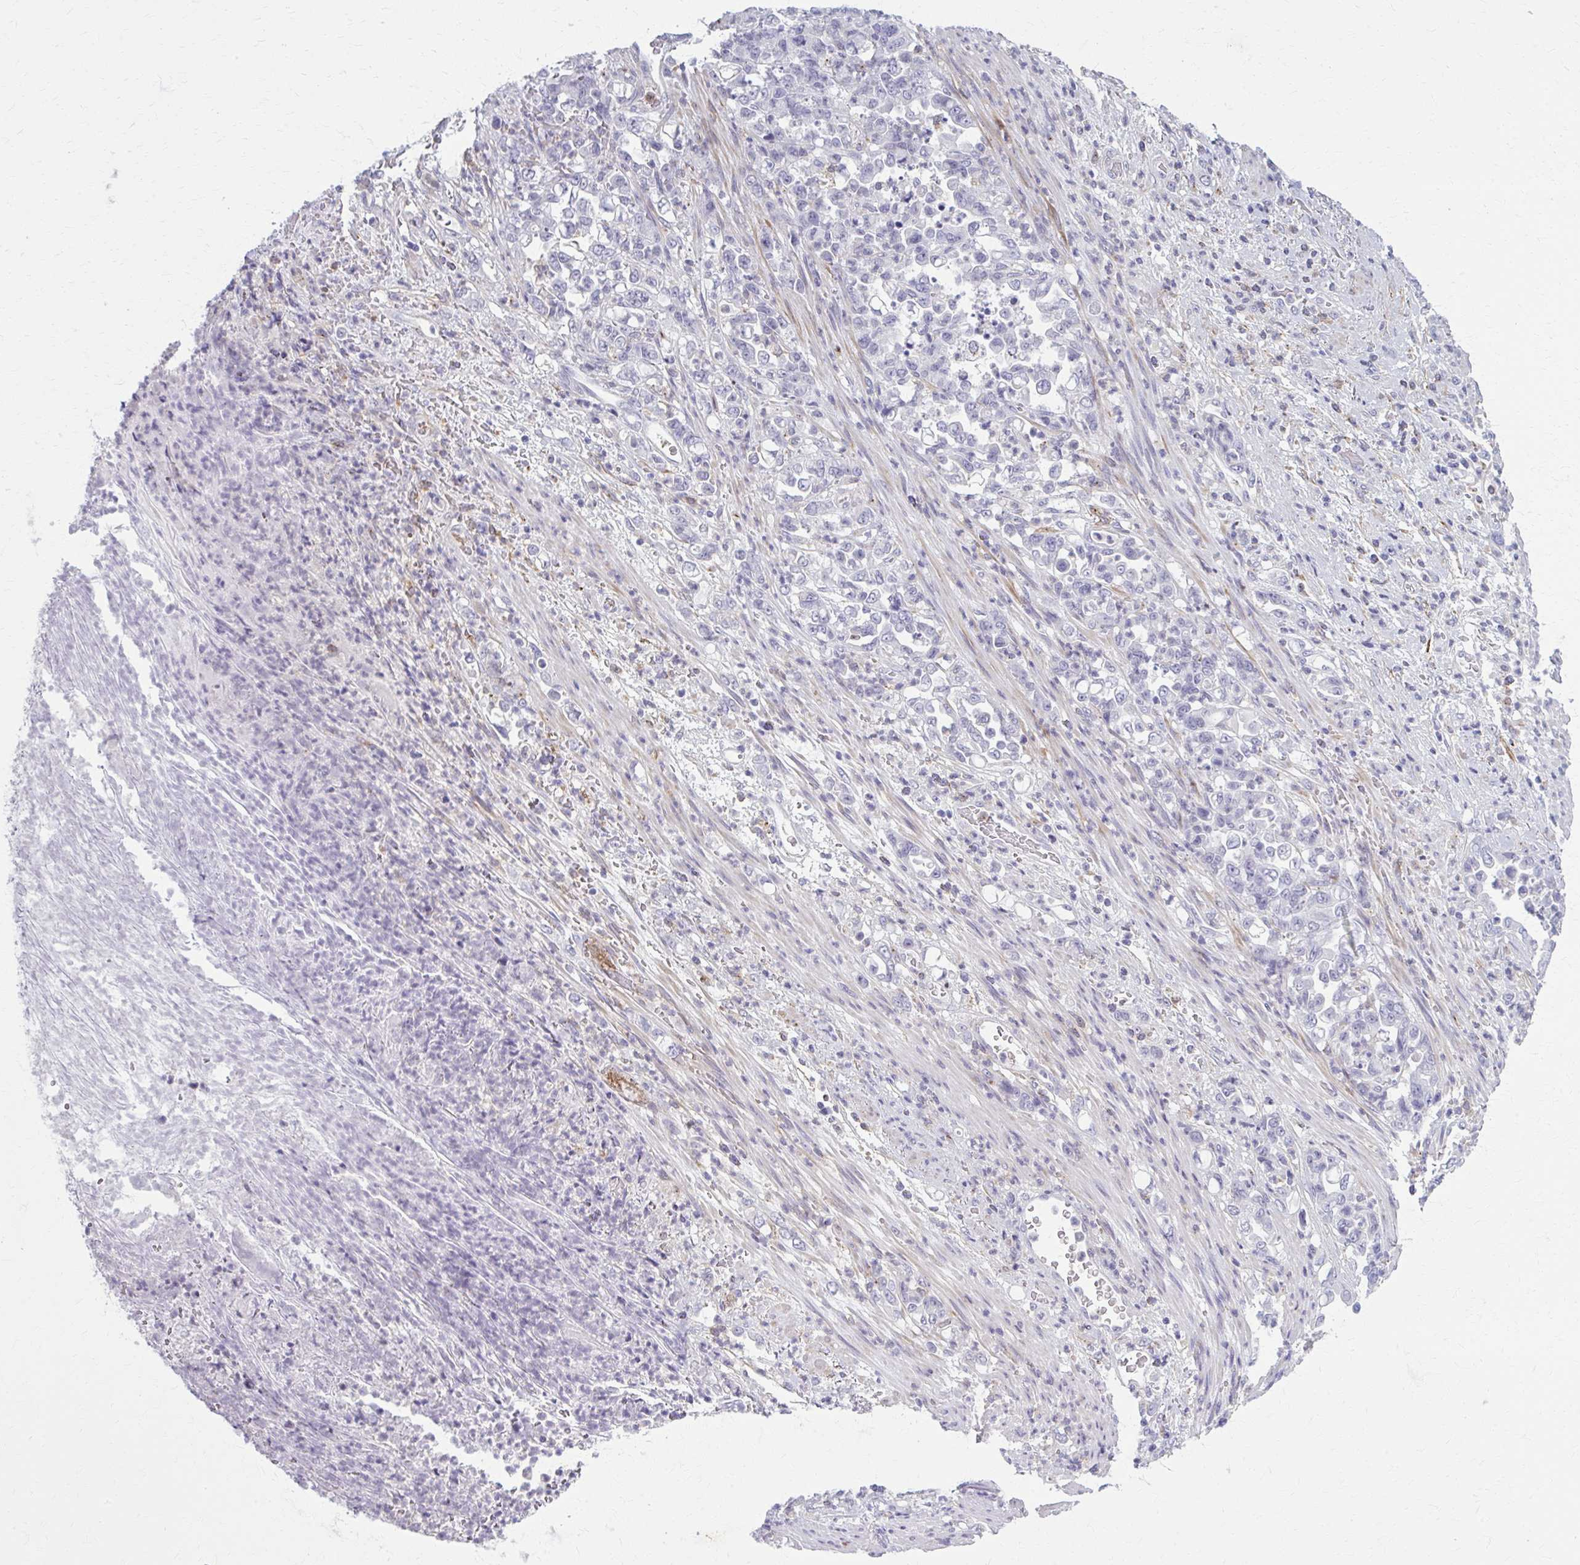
{"staining": {"intensity": "negative", "quantity": "none", "location": "none"}, "tissue": "stomach cancer", "cell_type": "Tumor cells", "image_type": "cancer", "snomed": [{"axis": "morphology", "description": "Normal tissue, NOS"}, {"axis": "morphology", "description": "Adenocarcinoma, NOS"}, {"axis": "topography", "description": "Stomach"}], "caption": "A high-resolution histopathology image shows IHC staining of stomach cancer, which demonstrates no significant expression in tumor cells.", "gene": "CARD9", "patient": {"sex": "female", "age": 79}}